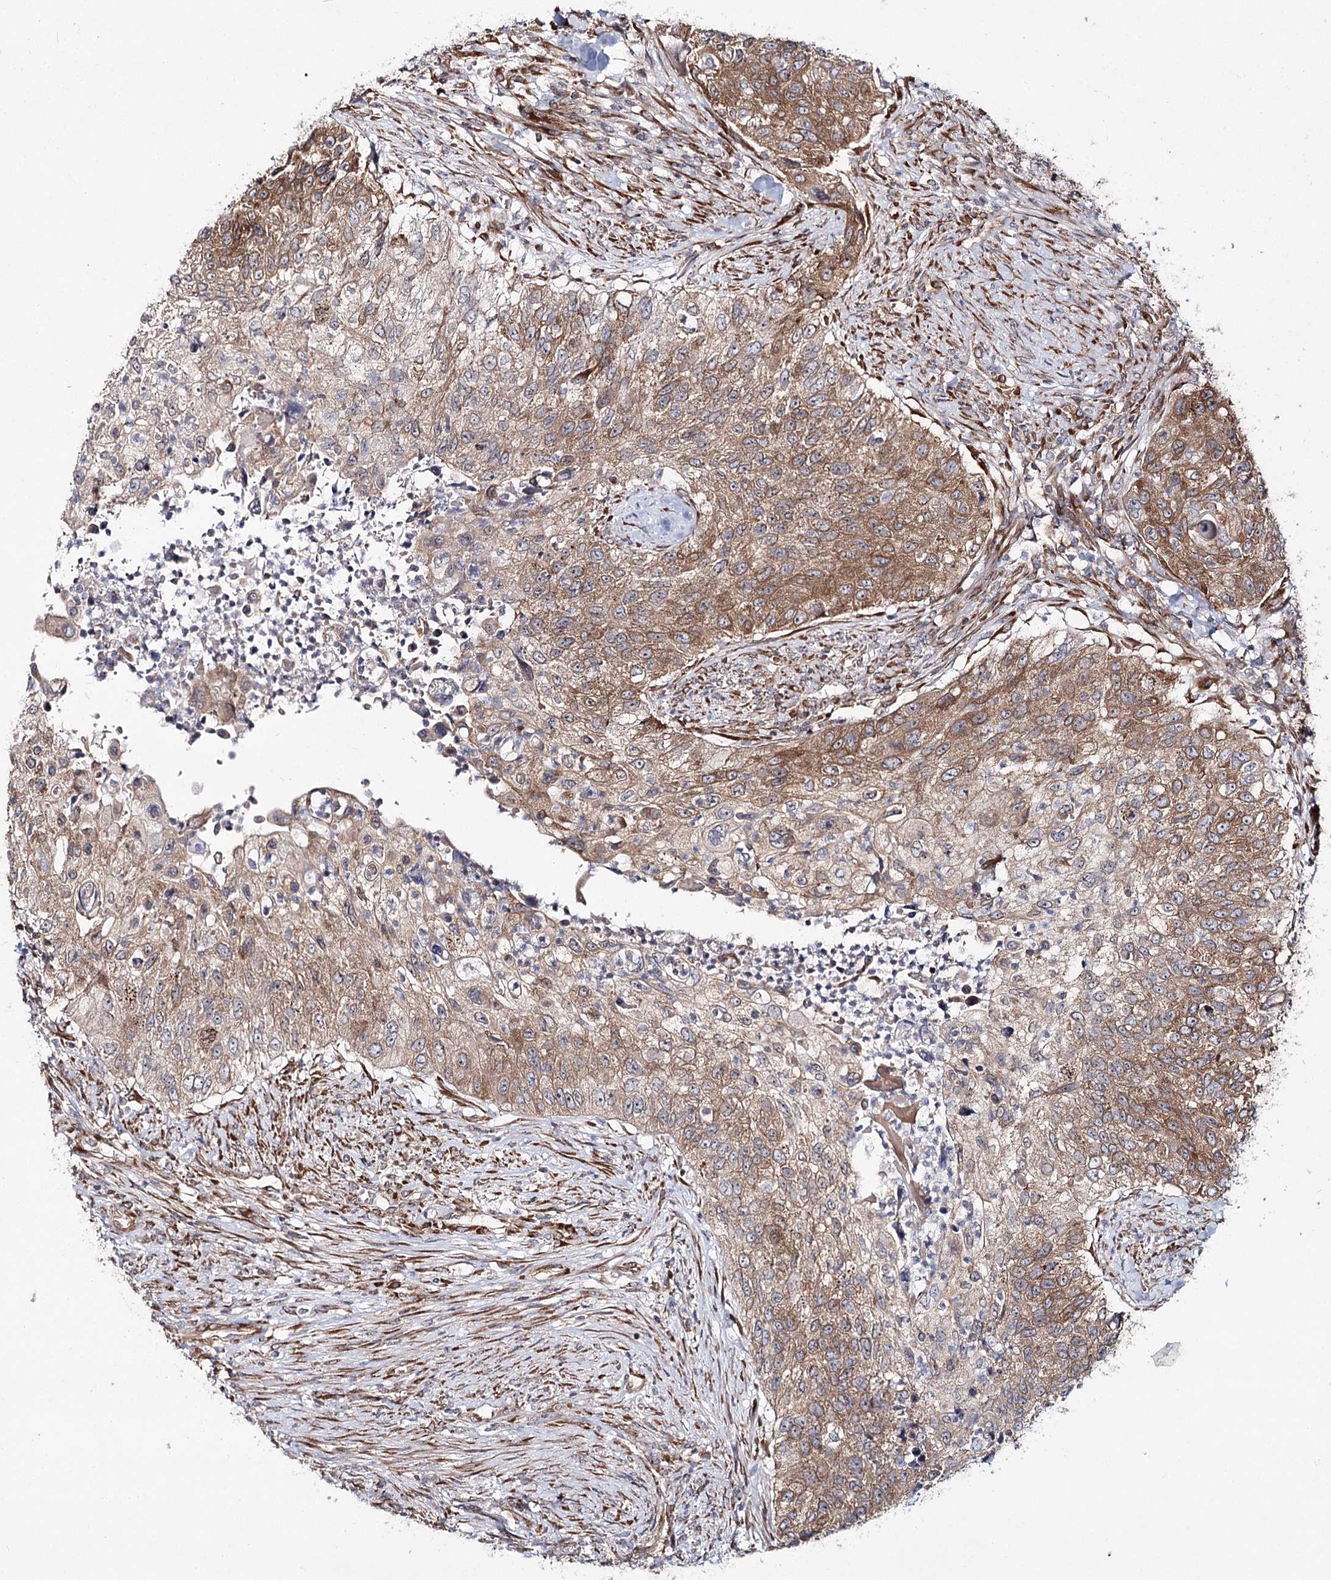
{"staining": {"intensity": "moderate", "quantity": ">75%", "location": "cytoplasmic/membranous"}, "tissue": "urothelial cancer", "cell_type": "Tumor cells", "image_type": "cancer", "snomed": [{"axis": "morphology", "description": "Urothelial carcinoma, High grade"}, {"axis": "topography", "description": "Urinary bladder"}], "caption": "IHC (DAB) staining of urothelial cancer exhibits moderate cytoplasmic/membranous protein staining in about >75% of tumor cells.", "gene": "VWA2", "patient": {"sex": "female", "age": 60}}